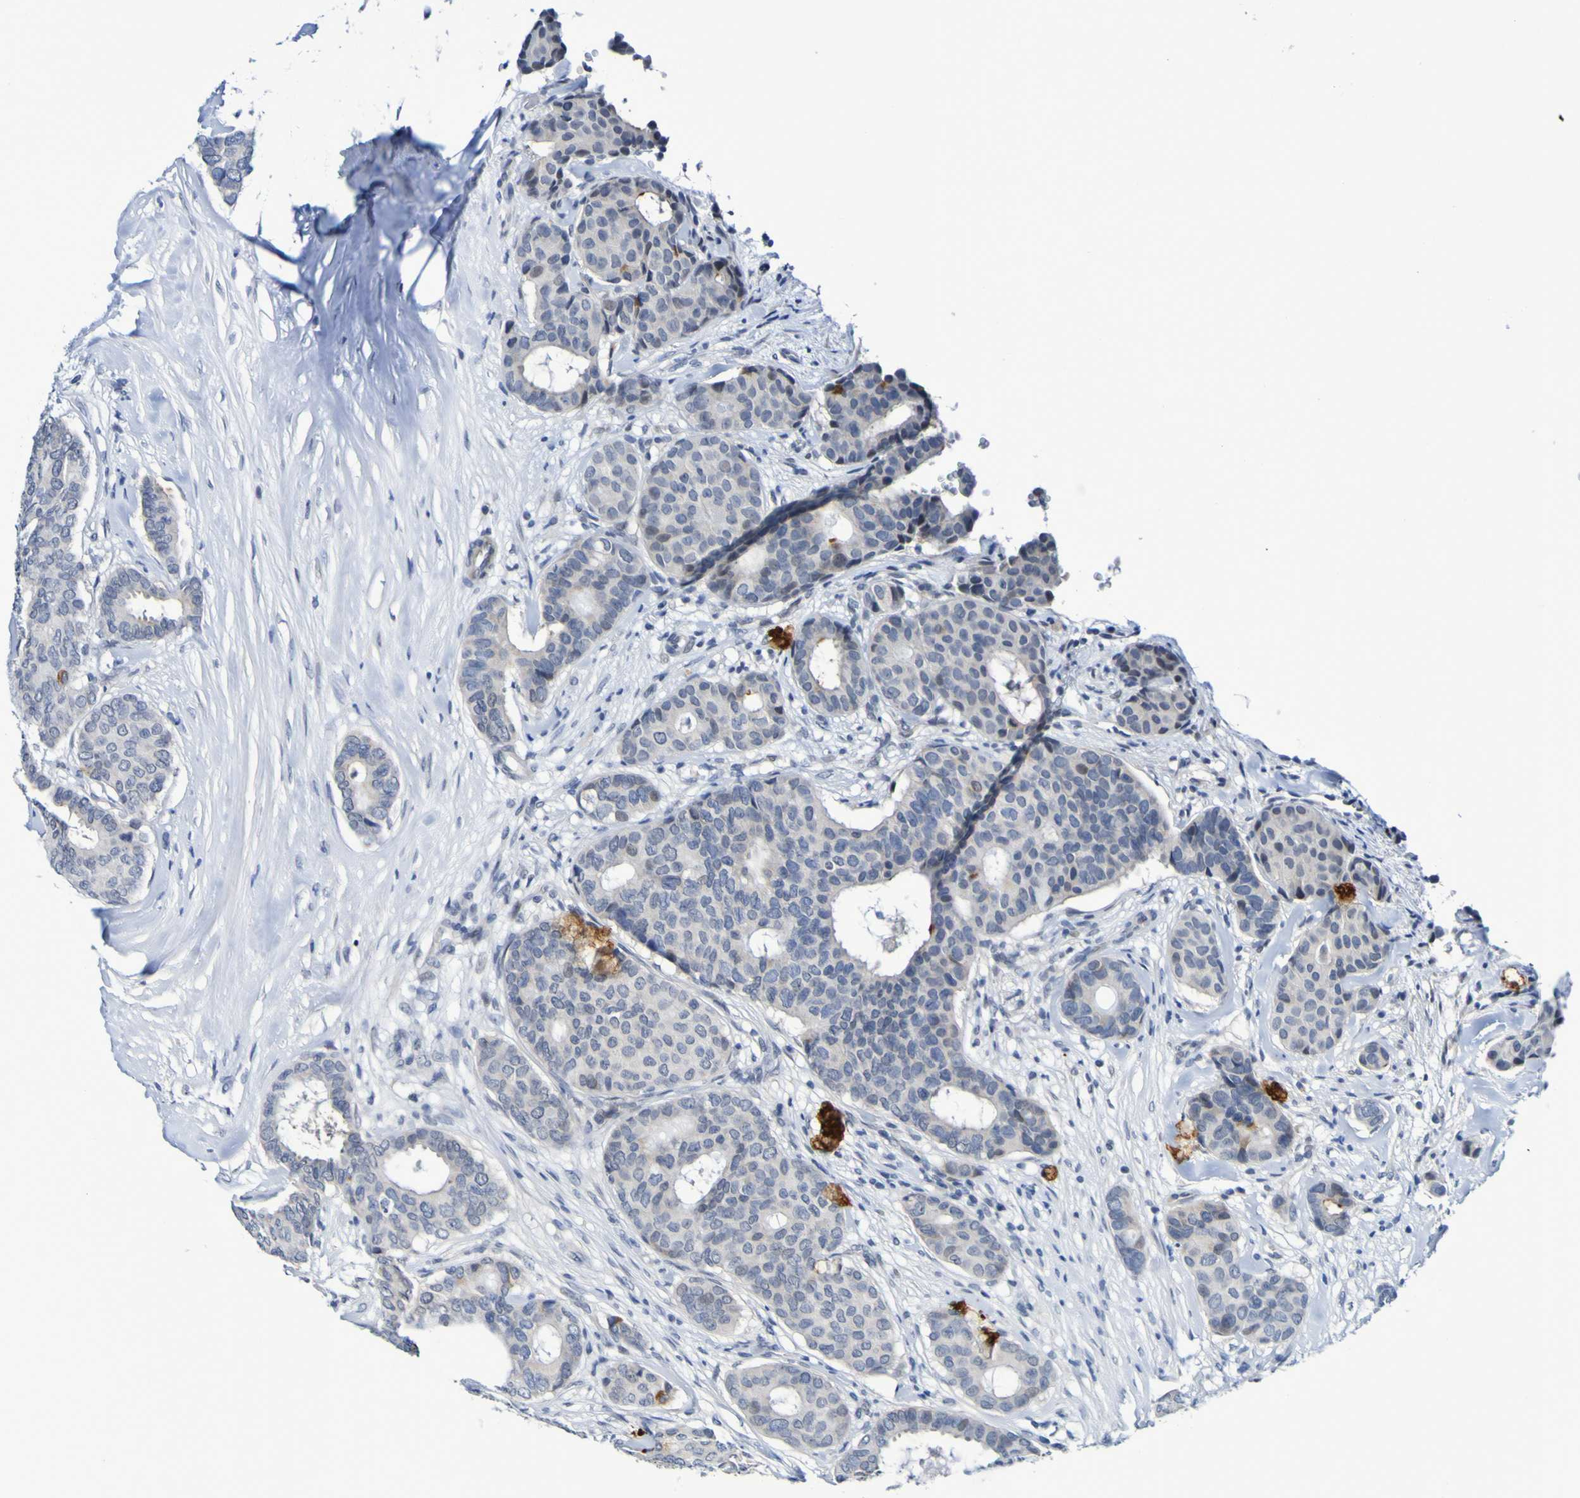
{"staining": {"intensity": "weak", "quantity": "<25%", "location": "cytoplasmic/membranous"}, "tissue": "breast cancer", "cell_type": "Tumor cells", "image_type": "cancer", "snomed": [{"axis": "morphology", "description": "Duct carcinoma"}, {"axis": "topography", "description": "Breast"}], "caption": "A high-resolution histopathology image shows IHC staining of breast cancer (infiltrating ductal carcinoma), which reveals no significant staining in tumor cells.", "gene": "VMA21", "patient": {"sex": "female", "age": 75}}